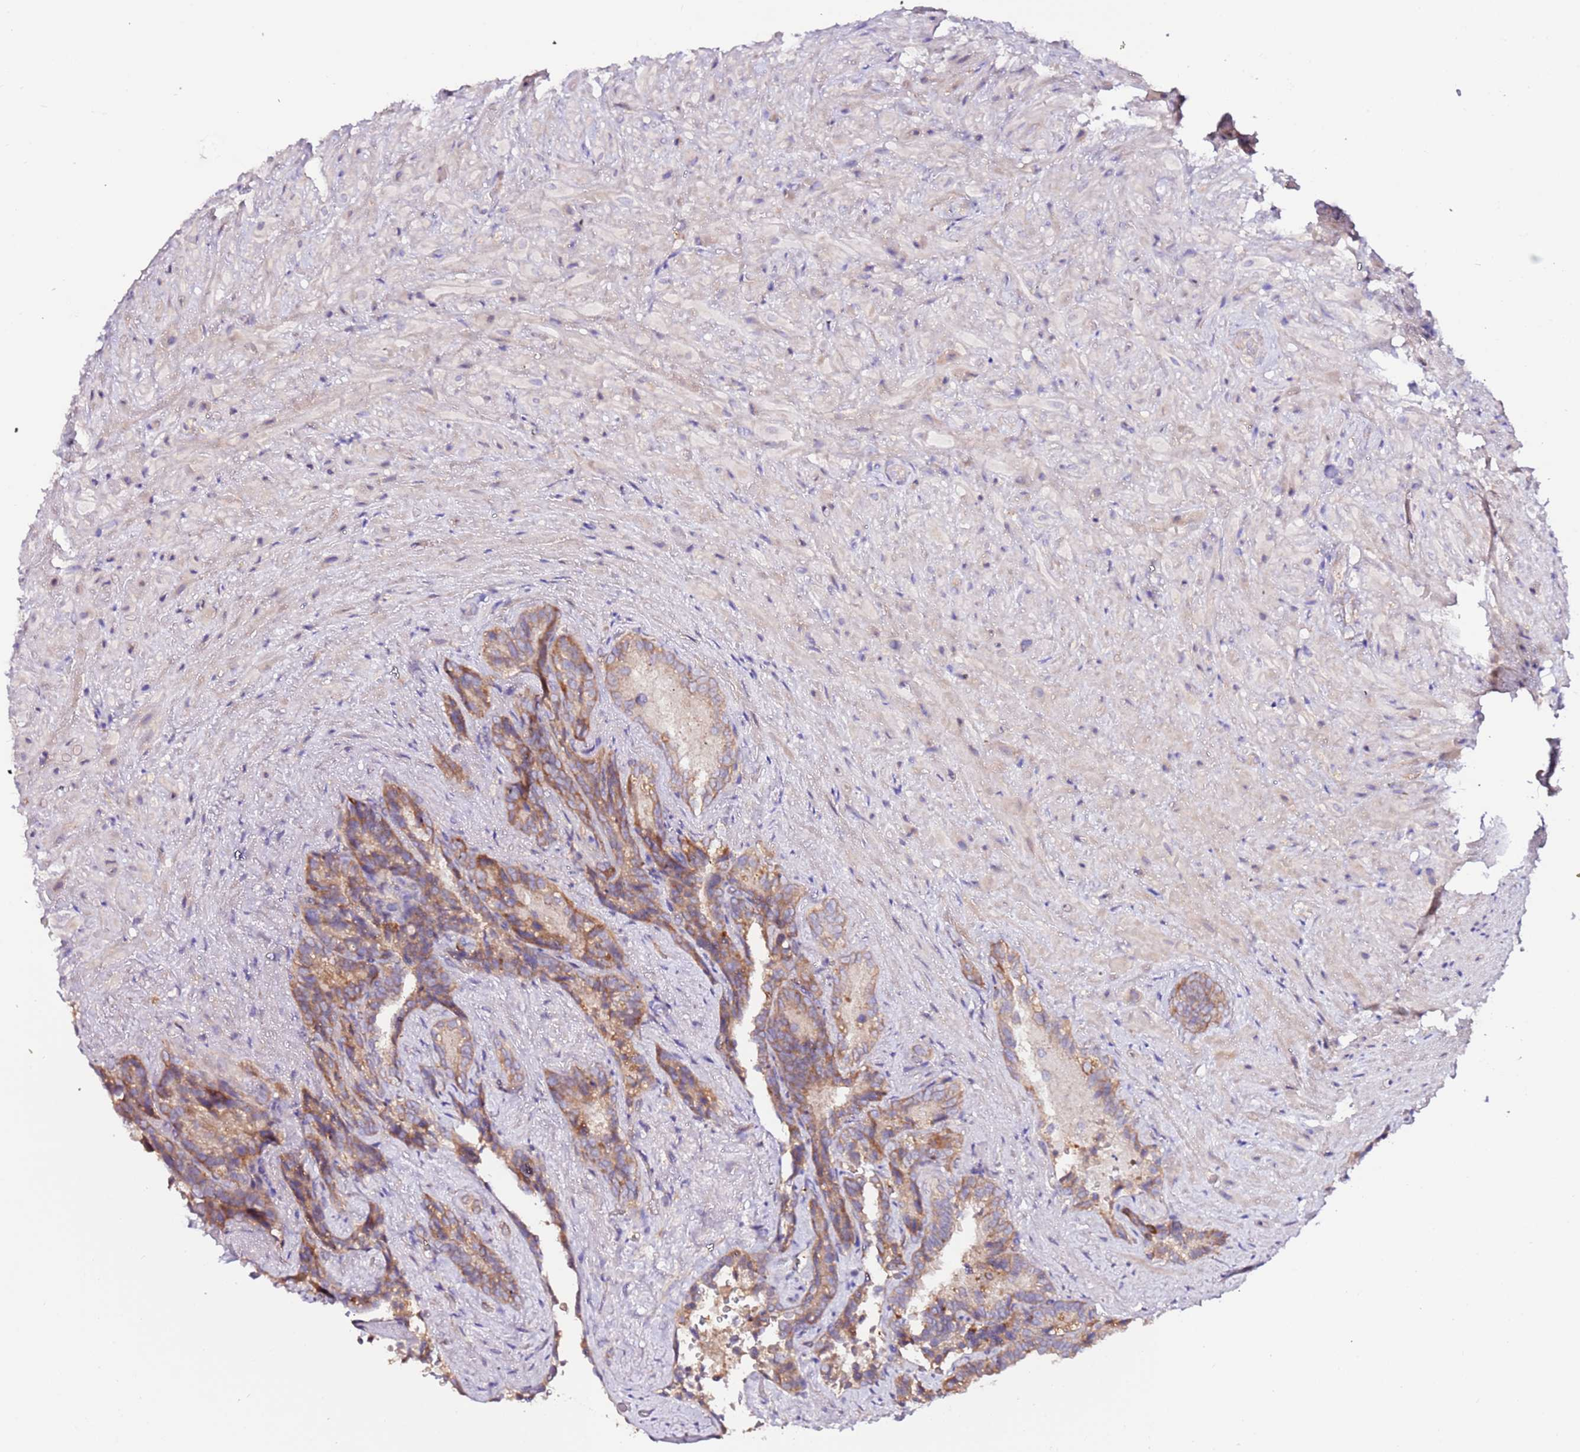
{"staining": {"intensity": "moderate", "quantity": "25%-75%", "location": "cytoplasmic/membranous"}, "tissue": "seminal vesicle", "cell_type": "Glandular cells", "image_type": "normal", "snomed": [{"axis": "morphology", "description": "Normal tissue, NOS"}, {"axis": "topography", "description": "Seminal veicle"}], "caption": "Protein expression analysis of benign seminal vesicle shows moderate cytoplasmic/membranous expression in about 25%-75% of glandular cells.", "gene": "FLVCR1", "patient": {"sex": "male", "age": 62}}